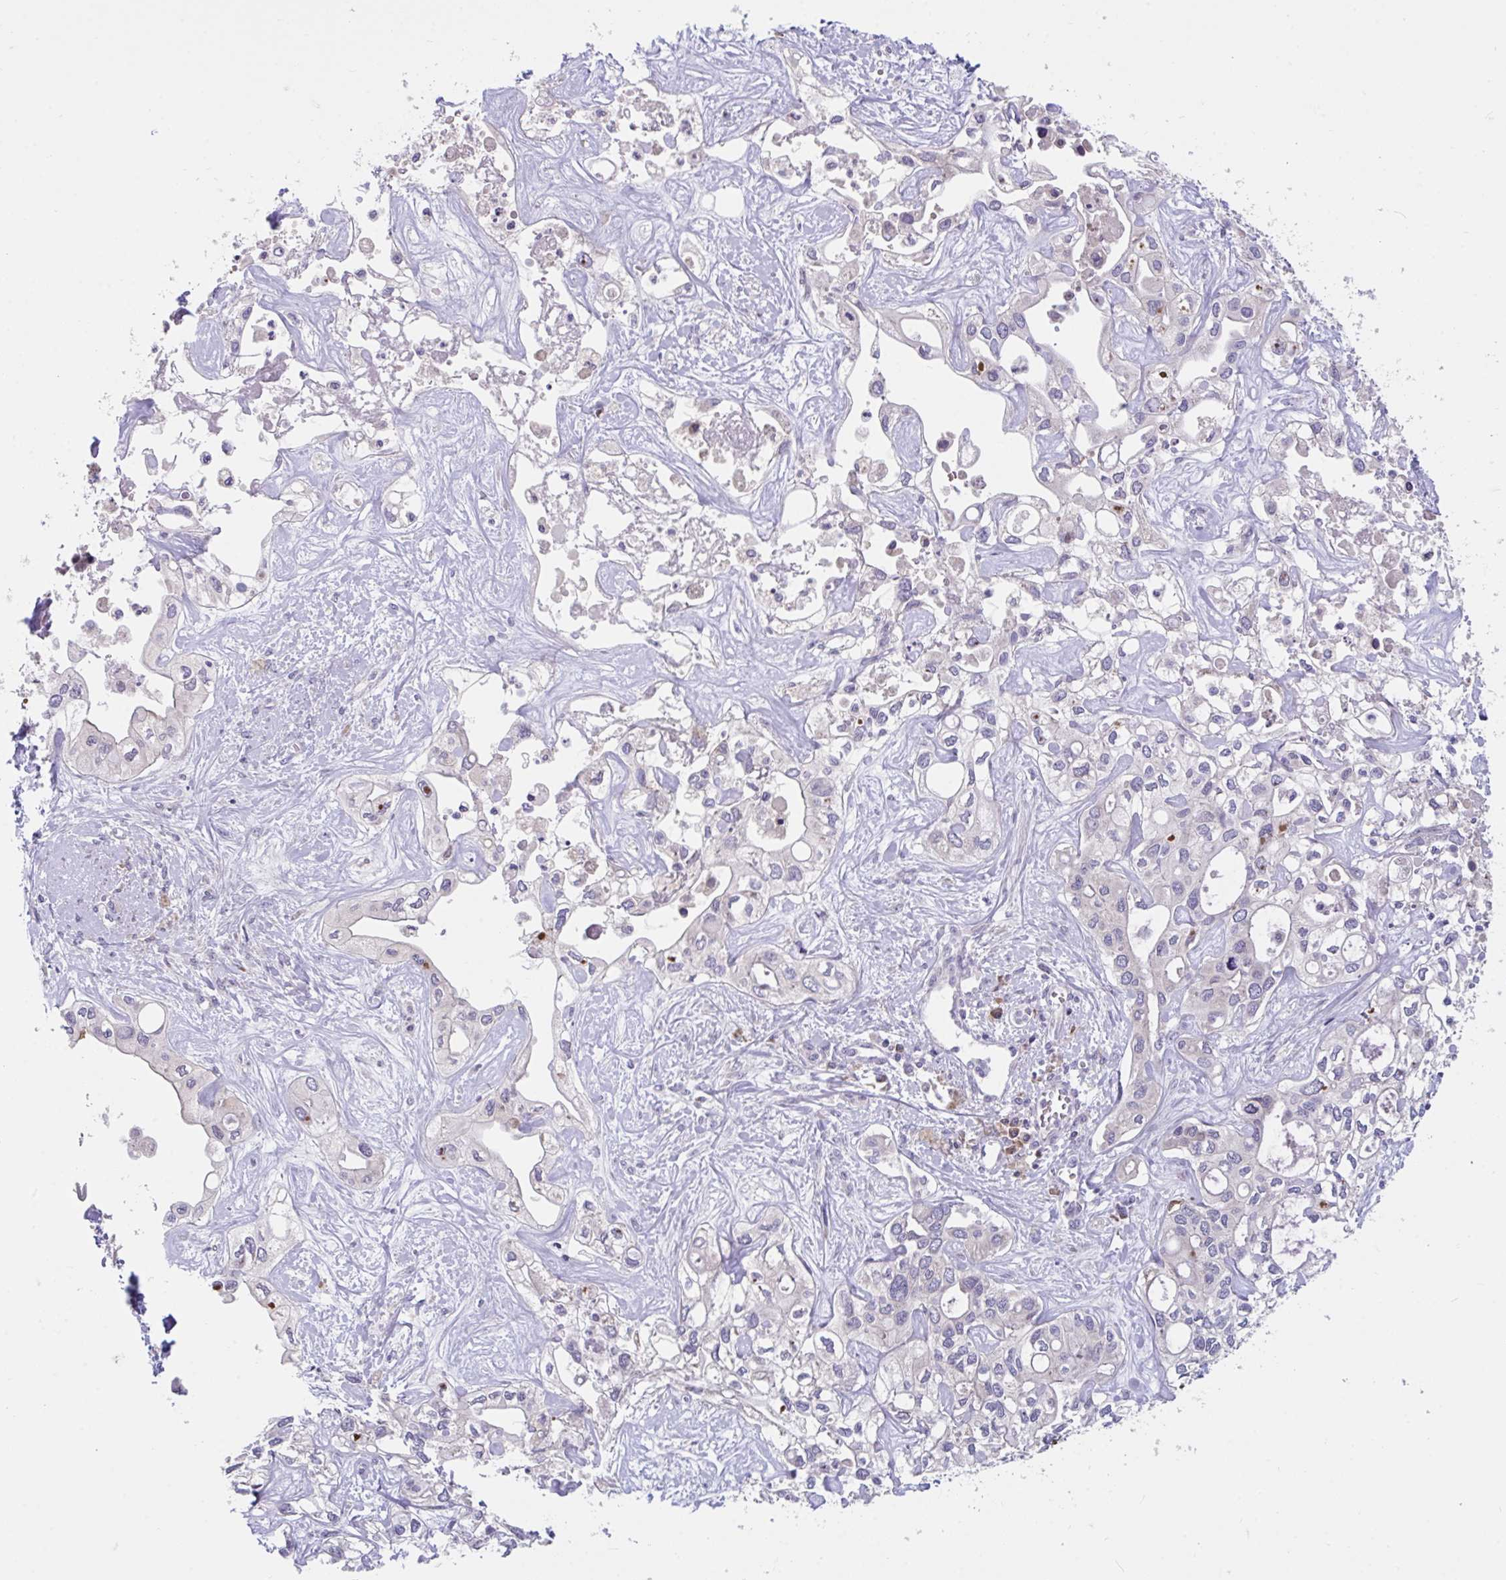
{"staining": {"intensity": "negative", "quantity": "none", "location": "none"}, "tissue": "liver cancer", "cell_type": "Tumor cells", "image_type": "cancer", "snomed": [{"axis": "morphology", "description": "Cholangiocarcinoma"}, {"axis": "topography", "description": "Liver"}], "caption": "DAB (3,3'-diaminobenzidine) immunohistochemical staining of liver cancer (cholangiocarcinoma) displays no significant expression in tumor cells. Nuclei are stained in blue.", "gene": "SUSD4", "patient": {"sex": "female", "age": 64}}